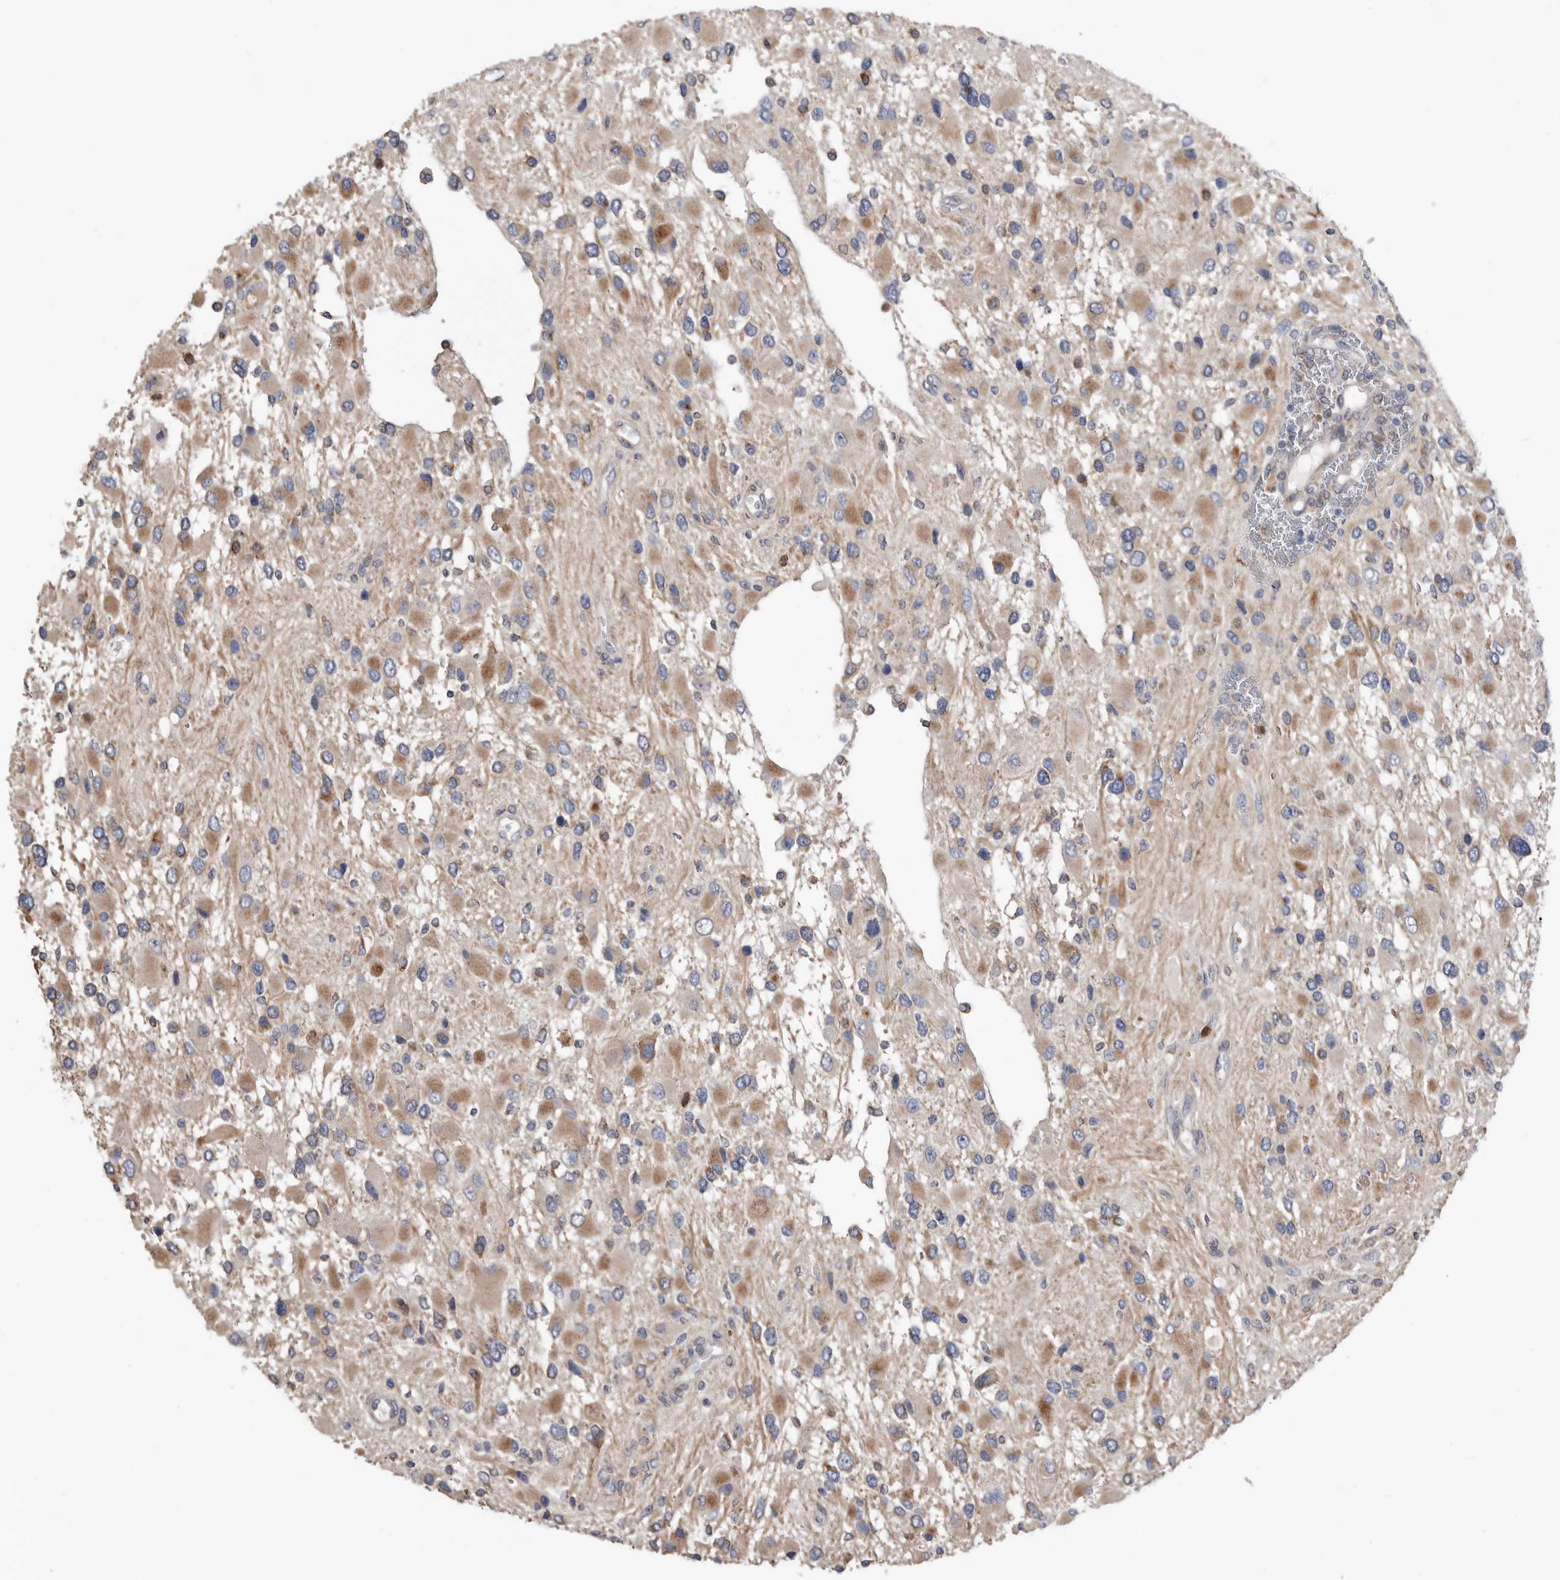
{"staining": {"intensity": "moderate", "quantity": "<25%", "location": "cytoplasmic/membranous"}, "tissue": "glioma", "cell_type": "Tumor cells", "image_type": "cancer", "snomed": [{"axis": "morphology", "description": "Glioma, malignant, High grade"}, {"axis": "topography", "description": "Brain"}], "caption": "Protein expression analysis of malignant glioma (high-grade) demonstrates moderate cytoplasmic/membranous positivity in approximately <25% of tumor cells. The protein is stained brown, and the nuclei are stained in blue (DAB (3,3'-diaminobenzidine) IHC with brightfield microscopy, high magnification).", "gene": "CRISPLD2", "patient": {"sex": "male", "age": 53}}